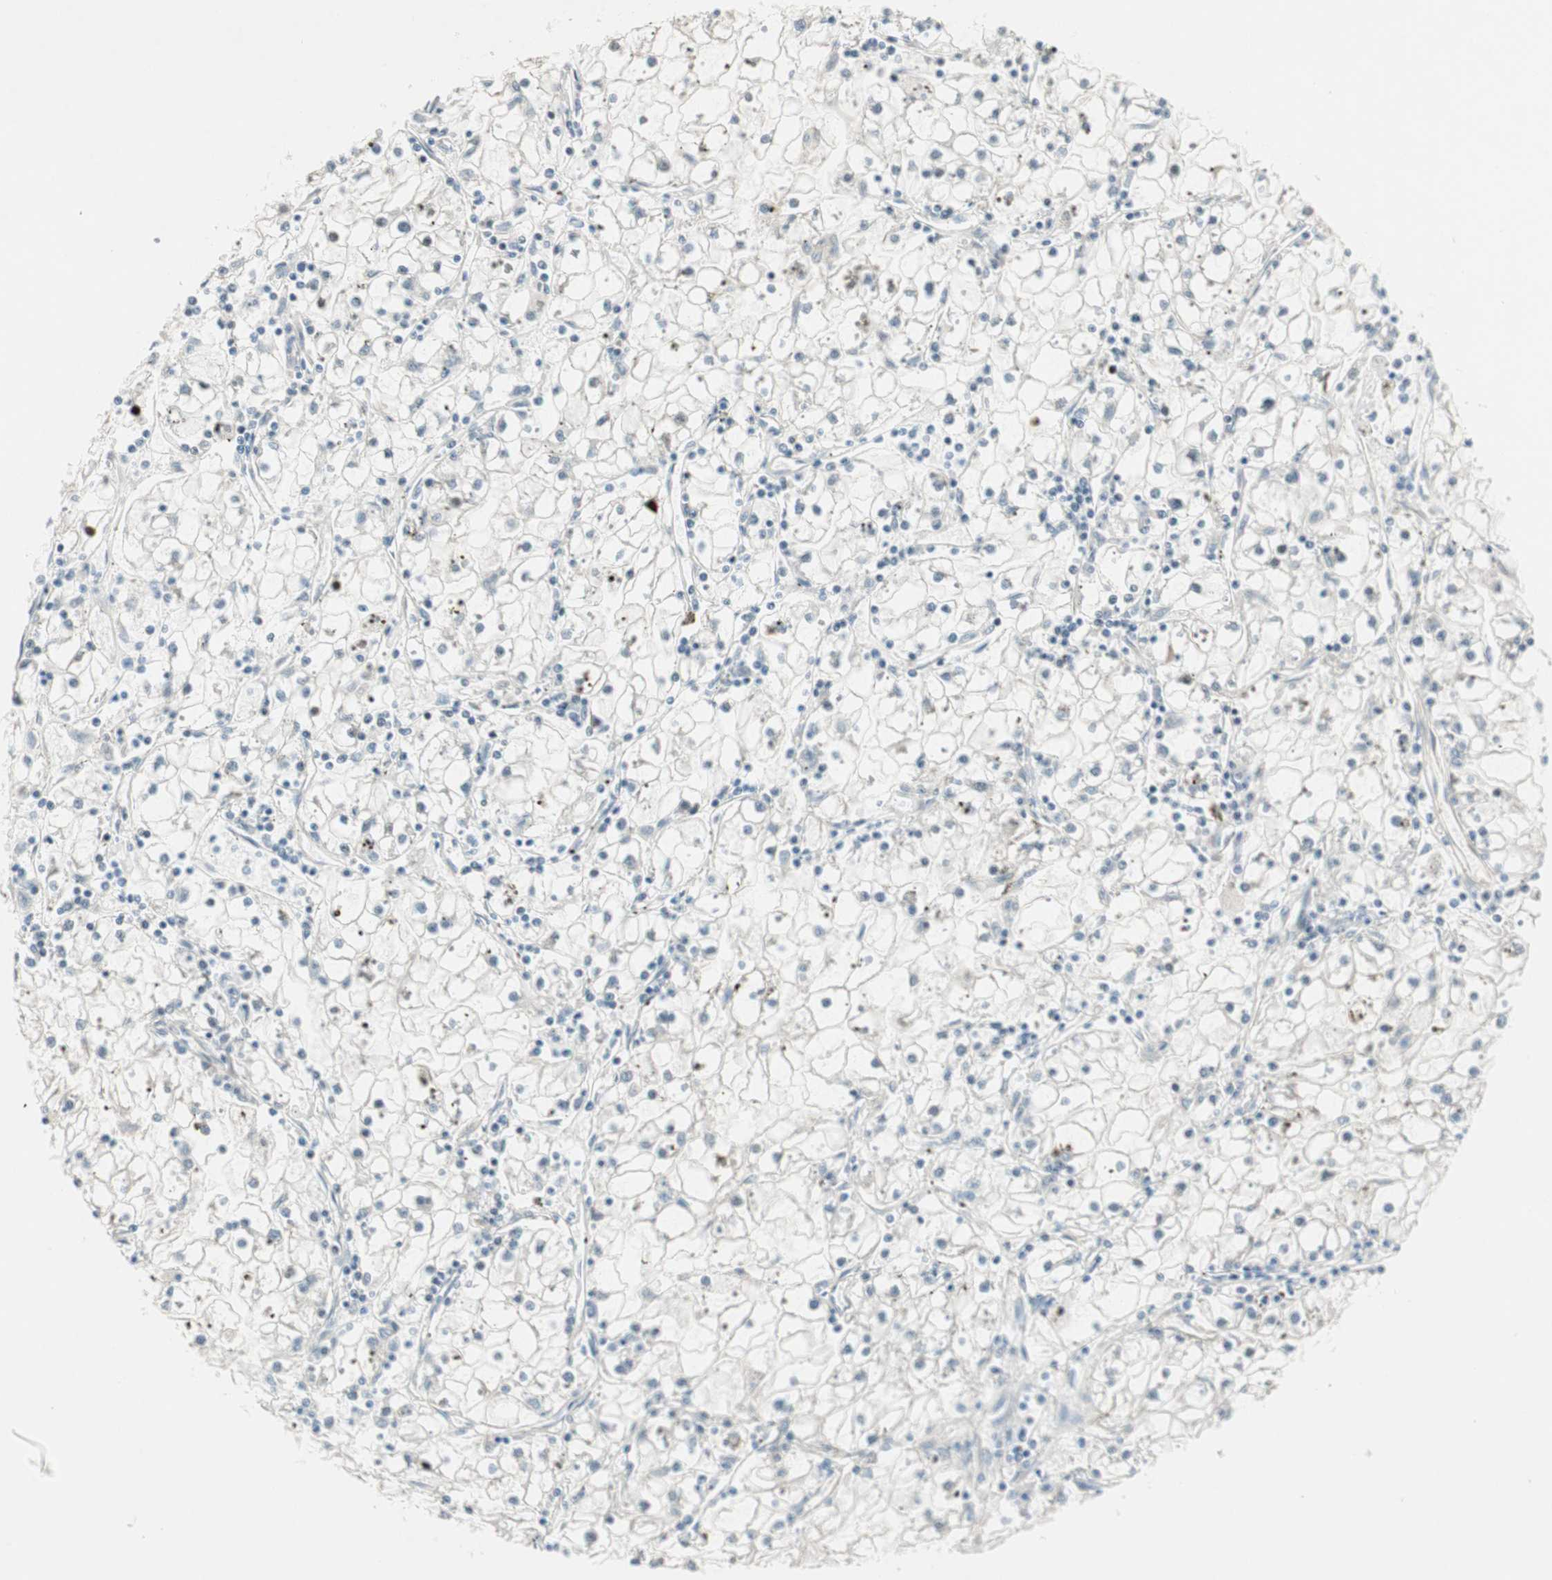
{"staining": {"intensity": "negative", "quantity": "none", "location": "none"}, "tissue": "renal cancer", "cell_type": "Tumor cells", "image_type": "cancer", "snomed": [{"axis": "morphology", "description": "Adenocarcinoma, NOS"}, {"axis": "topography", "description": "Kidney"}], "caption": "Immunohistochemistry (IHC) micrograph of neoplastic tissue: human adenocarcinoma (renal) stained with DAB (3,3'-diaminobenzidine) reveals no significant protein expression in tumor cells.", "gene": "STON1-GTF2A1L", "patient": {"sex": "male", "age": 56}}